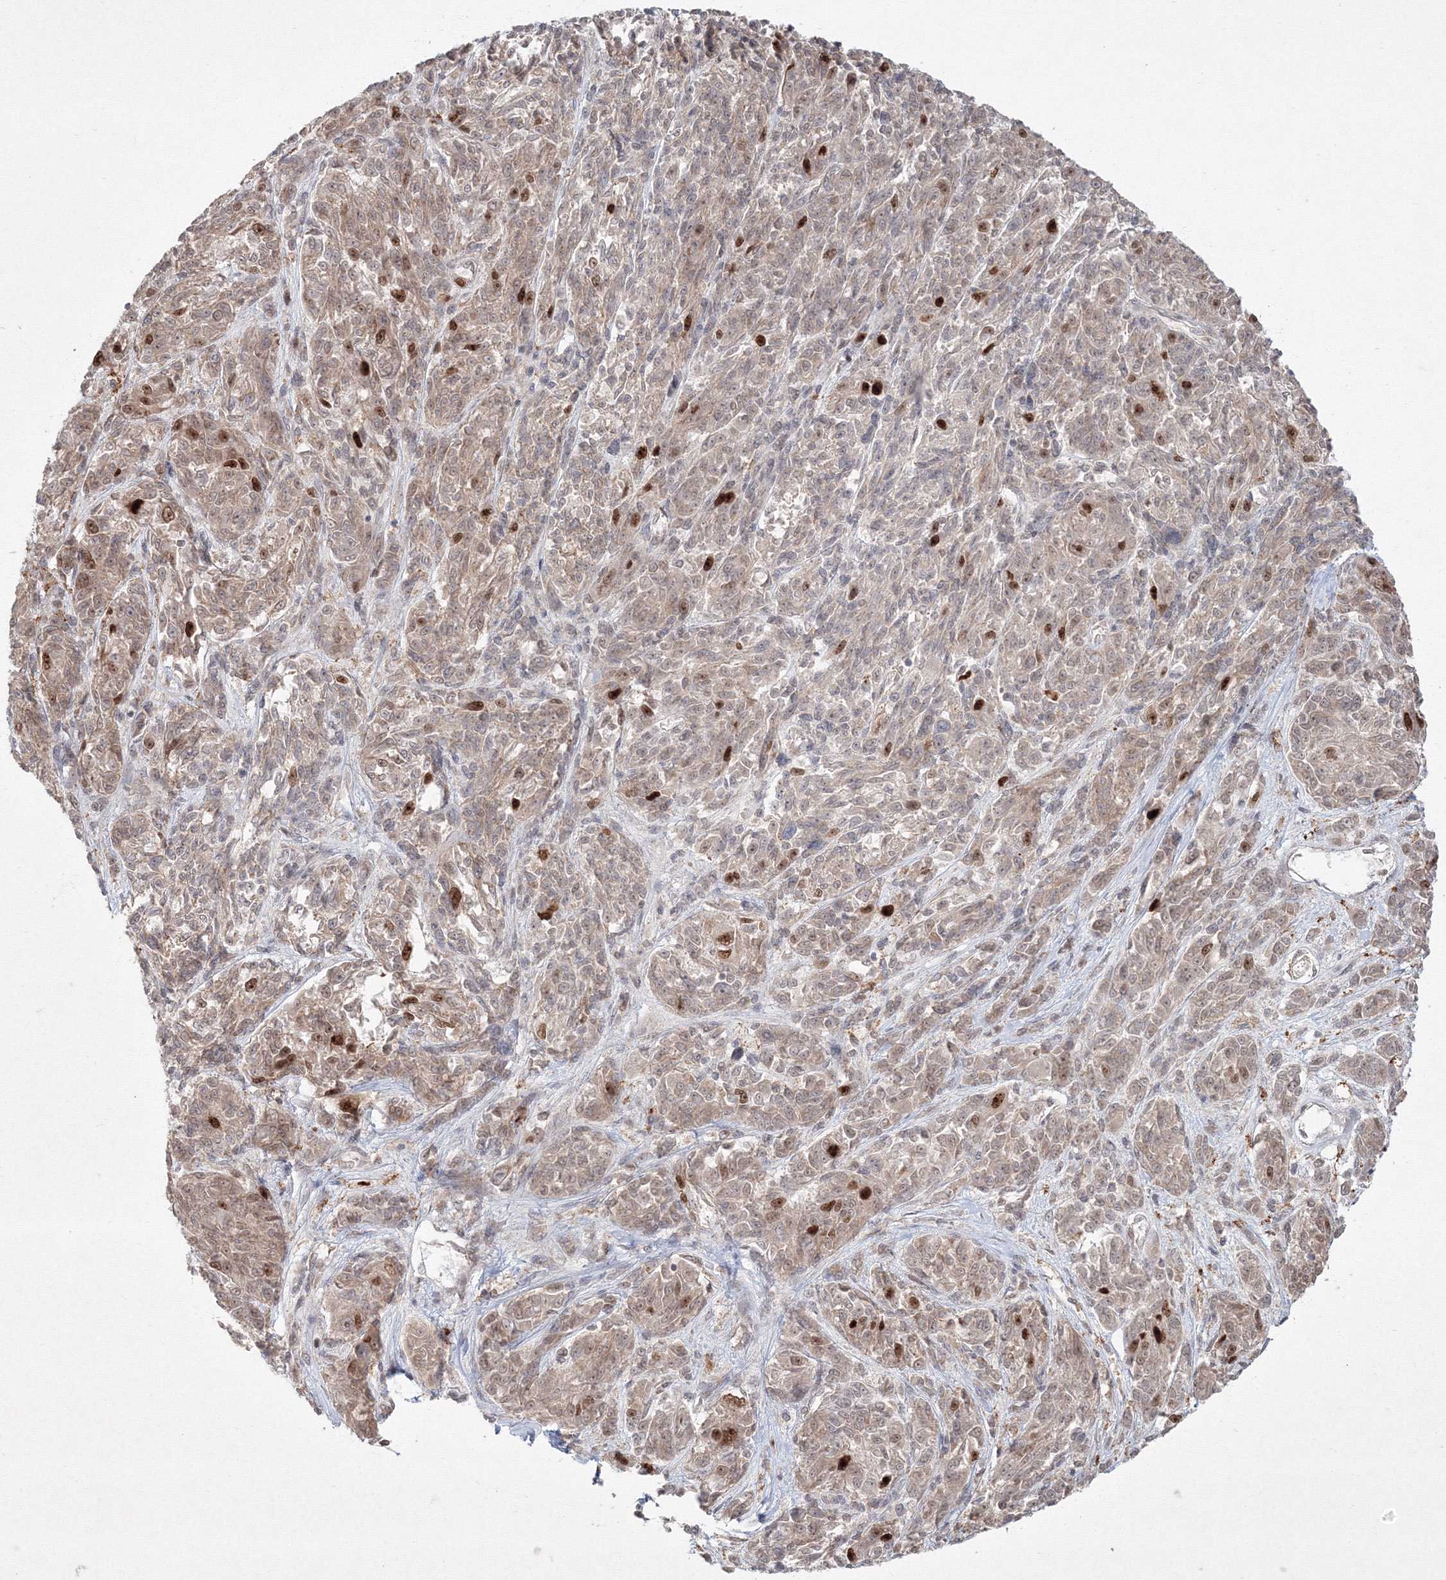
{"staining": {"intensity": "strong", "quantity": "<25%", "location": "nuclear"}, "tissue": "melanoma", "cell_type": "Tumor cells", "image_type": "cancer", "snomed": [{"axis": "morphology", "description": "Malignant melanoma, NOS"}, {"axis": "topography", "description": "Skin"}], "caption": "Malignant melanoma stained with DAB immunohistochemistry (IHC) exhibits medium levels of strong nuclear expression in approximately <25% of tumor cells. The protein of interest is shown in brown color, while the nuclei are stained blue.", "gene": "KIF20A", "patient": {"sex": "male", "age": 53}}